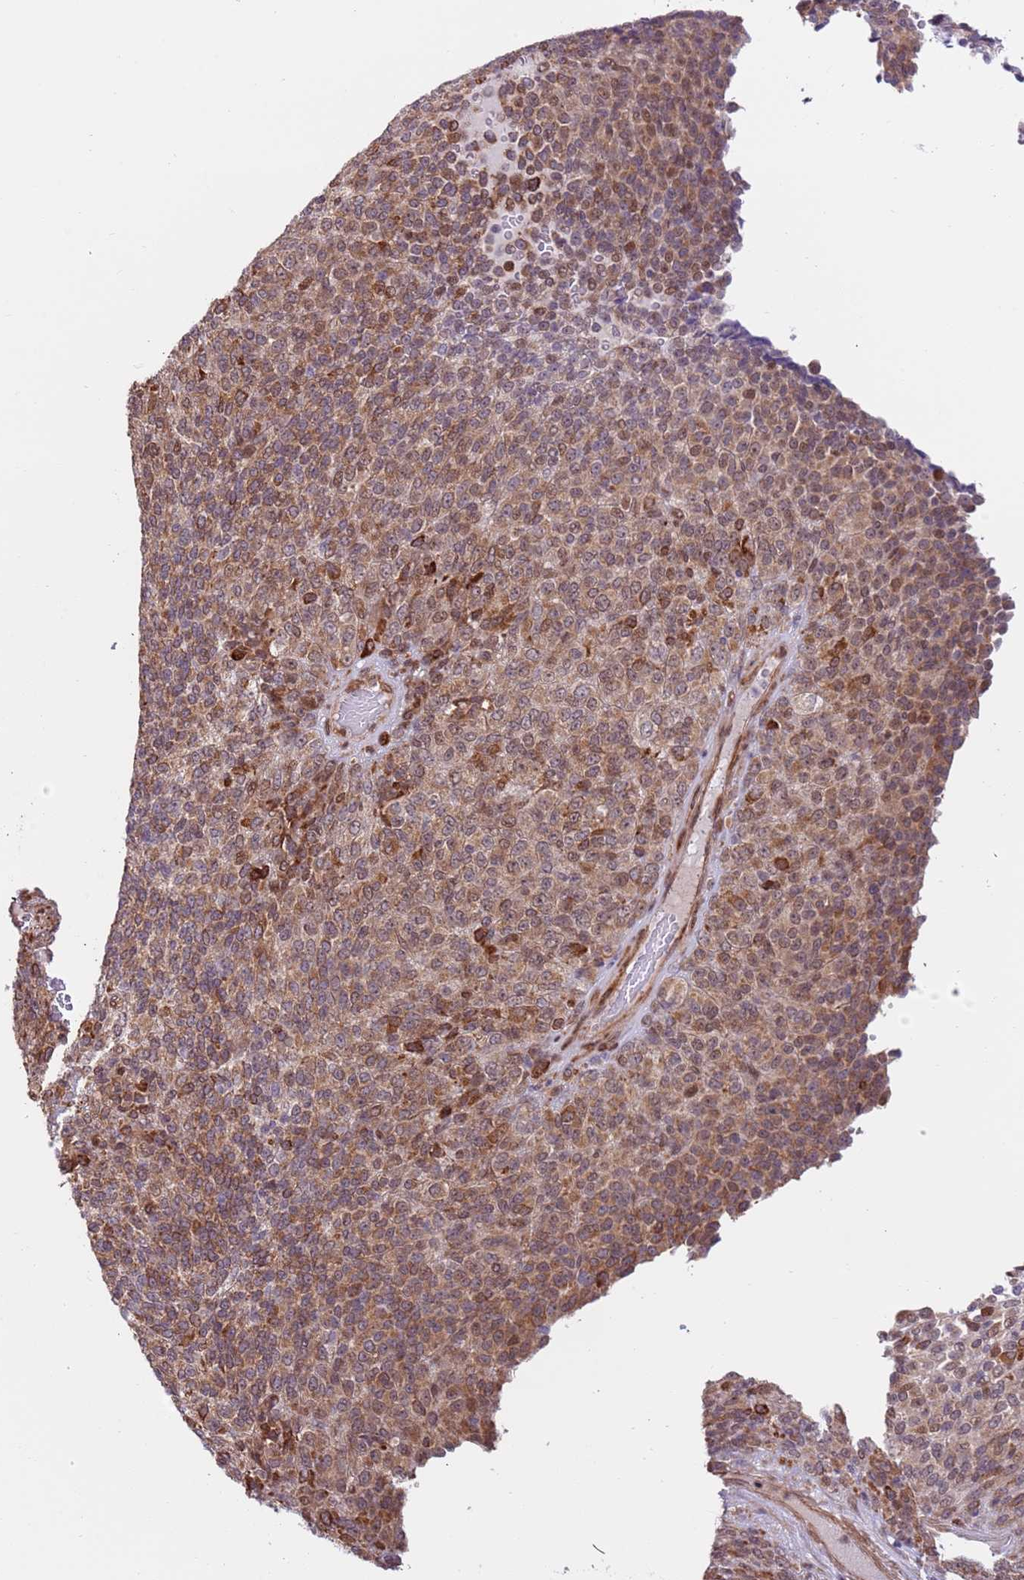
{"staining": {"intensity": "moderate", "quantity": ">75%", "location": "cytoplasmic/membranous"}, "tissue": "melanoma", "cell_type": "Tumor cells", "image_type": "cancer", "snomed": [{"axis": "morphology", "description": "Malignant melanoma, Metastatic site"}, {"axis": "topography", "description": "Brain"}], "caption": "Brown immunohistochemical staining in human melanoma shows moderate cytoplasmic/membranous positivity in approximately >75% of tumor cells. (DAB IHC, brown staining for protein, blue staining for nuclei).", "gene": "DCAF4", "patient": {"sex": "female", "age": 56}}